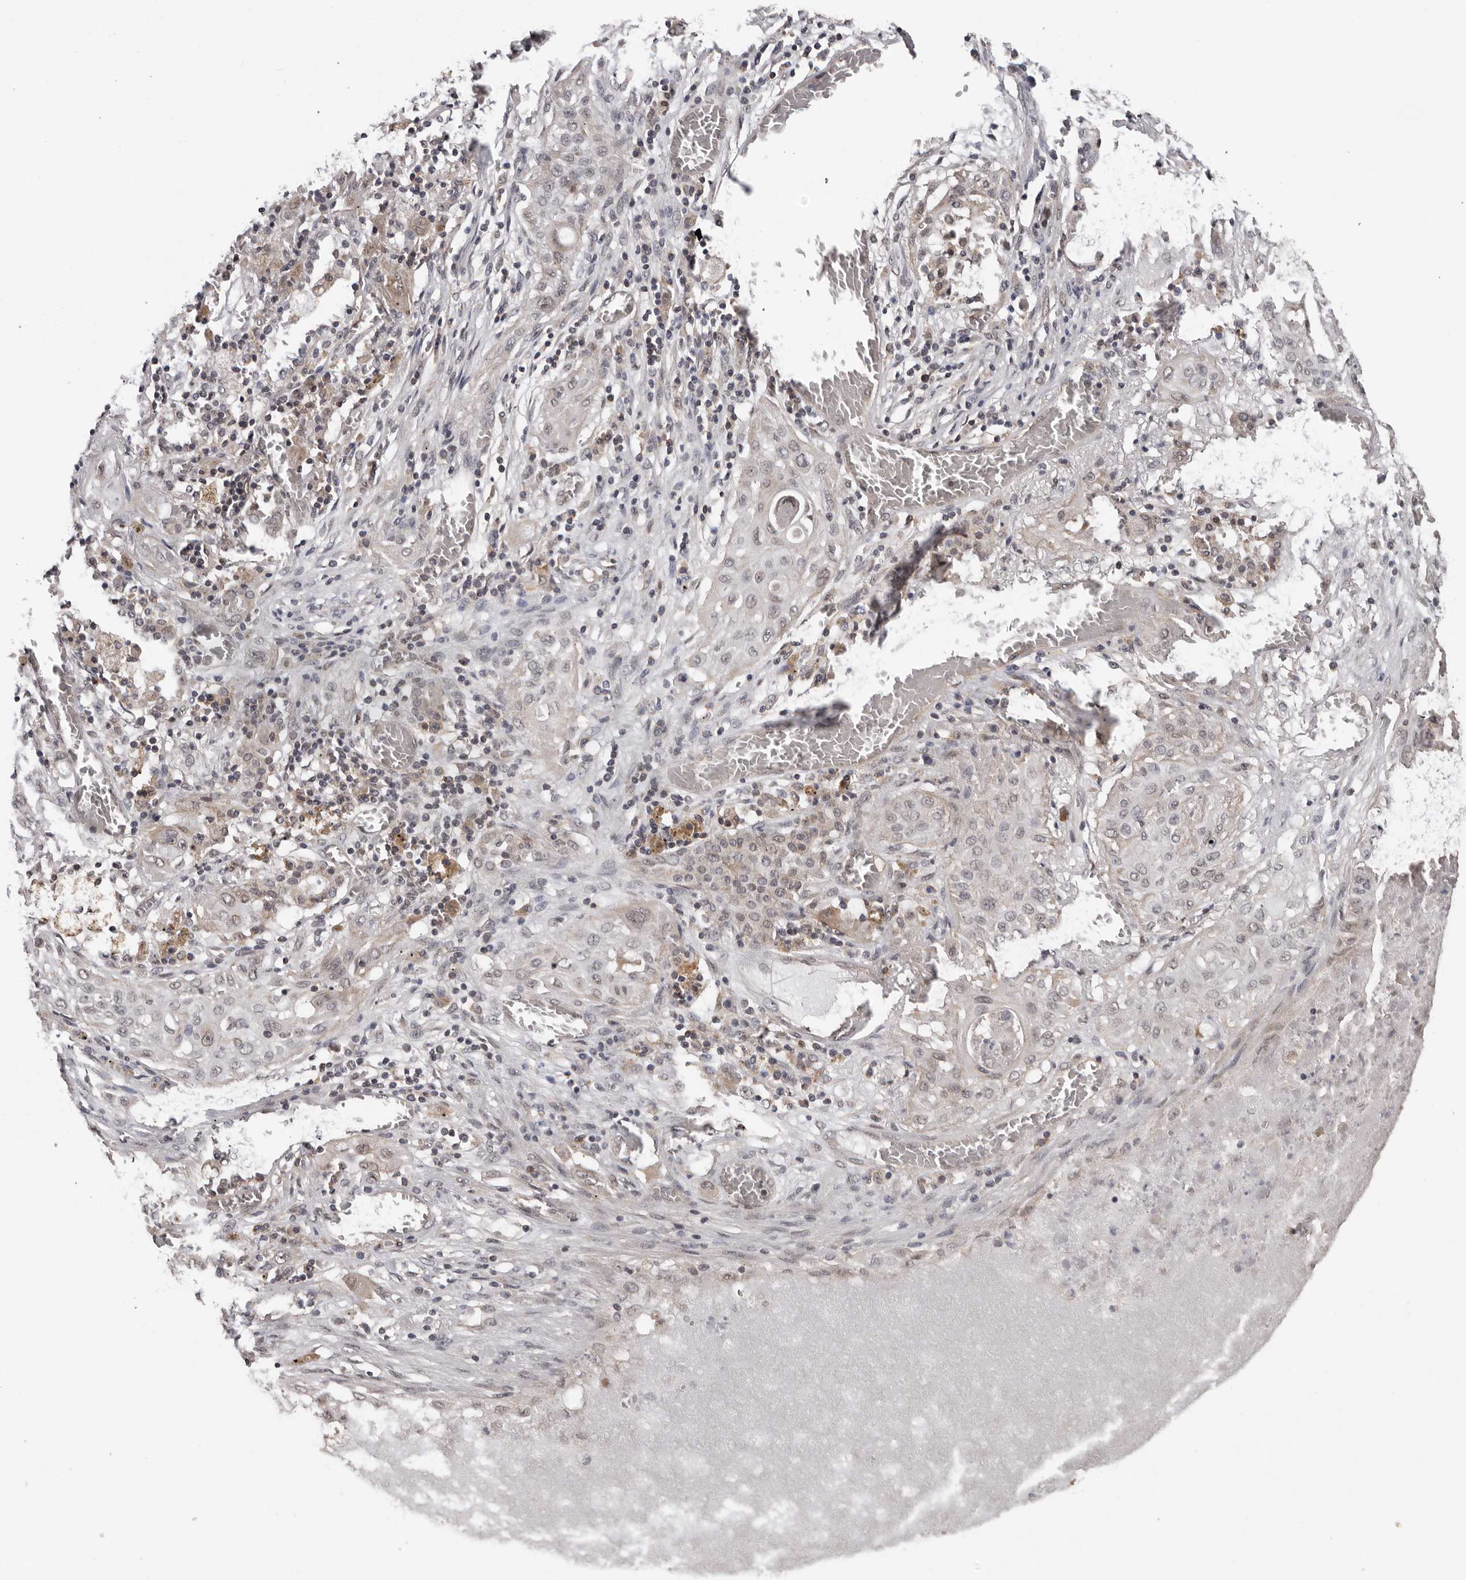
{"staining": {"intensity": "weak", "quantity": "<25%", "location": "nuclear"}, "tissue": "lung cancer", "cell_type": "Tumor cells", "image_type": "cancer", "snomed": [{"axis": "morphology", "description": "Squamous cell carcinoma, NOS"}, {"axis": "topography", "description": "Lung"}], "caption": "An immunohistochemistry image of lung cancer is shown. There is no staining in tumor cells of lung cancer.", "gene": "MOGAT2", "patient": {"sex": "female", "age": 47}}